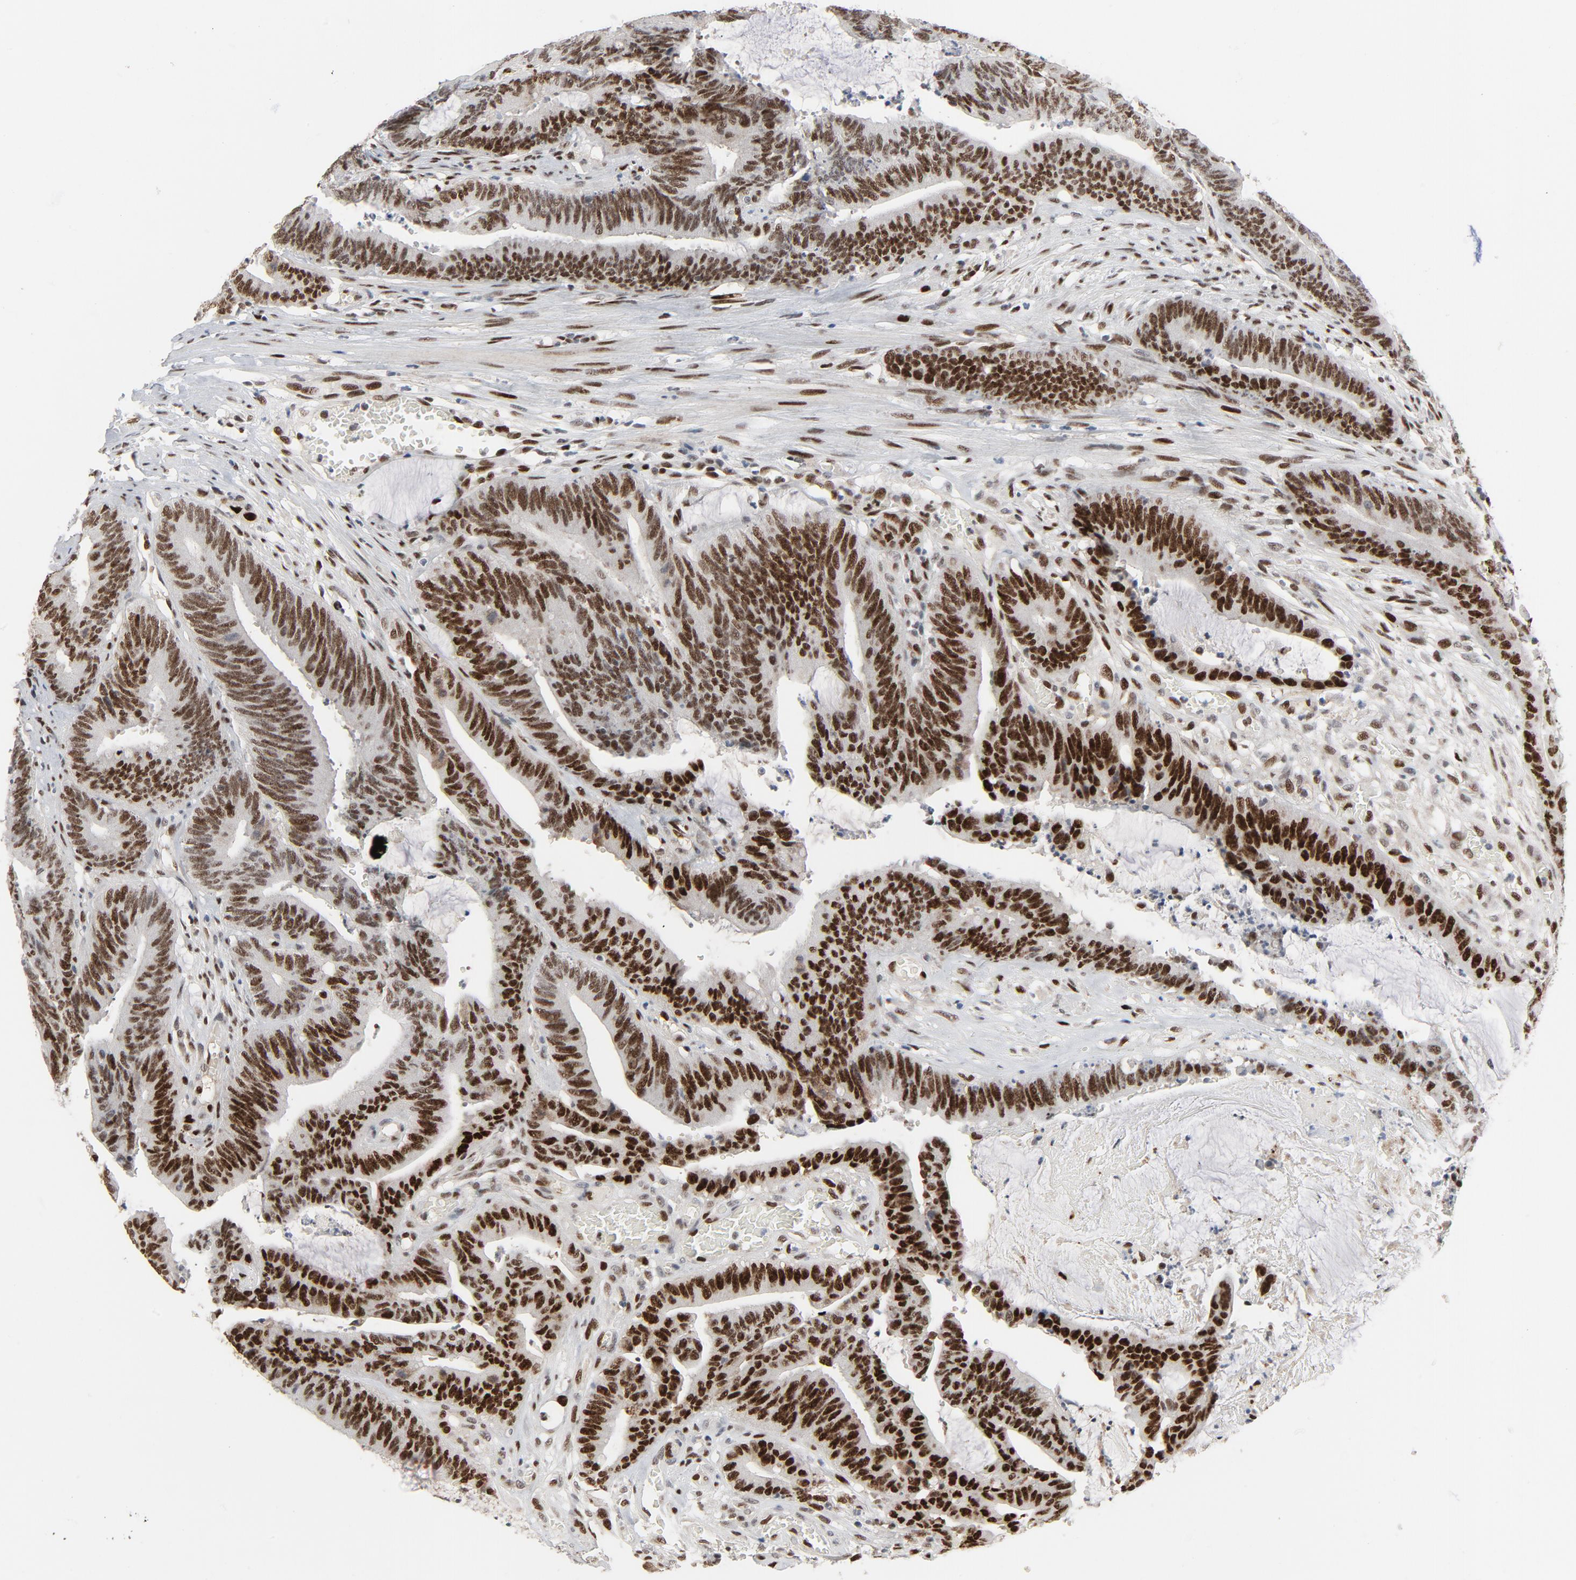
{"staining": {"intensity": "strong", "quantity": ">75%", "location": "nuclear"}, "tissue": "colorectal cancer", "cell_type": "Tumor cells", "image_type": "cancer", "snomed": [{"axis": "morphology", "description": "Adenocarcinoma, NOS"}, {"axis": "topography", "description": "Rectum"}], "caption": "This micrograph demonstrates adenocarcinoma (colorectal) stained with IHC to label a protein in brown. The nuclear of tumor cells show strong positivity for the protein. Nuclei are counter-stained blue.", "gene": "JMJD6", "patient": {"sex": "female", "age": 66}}